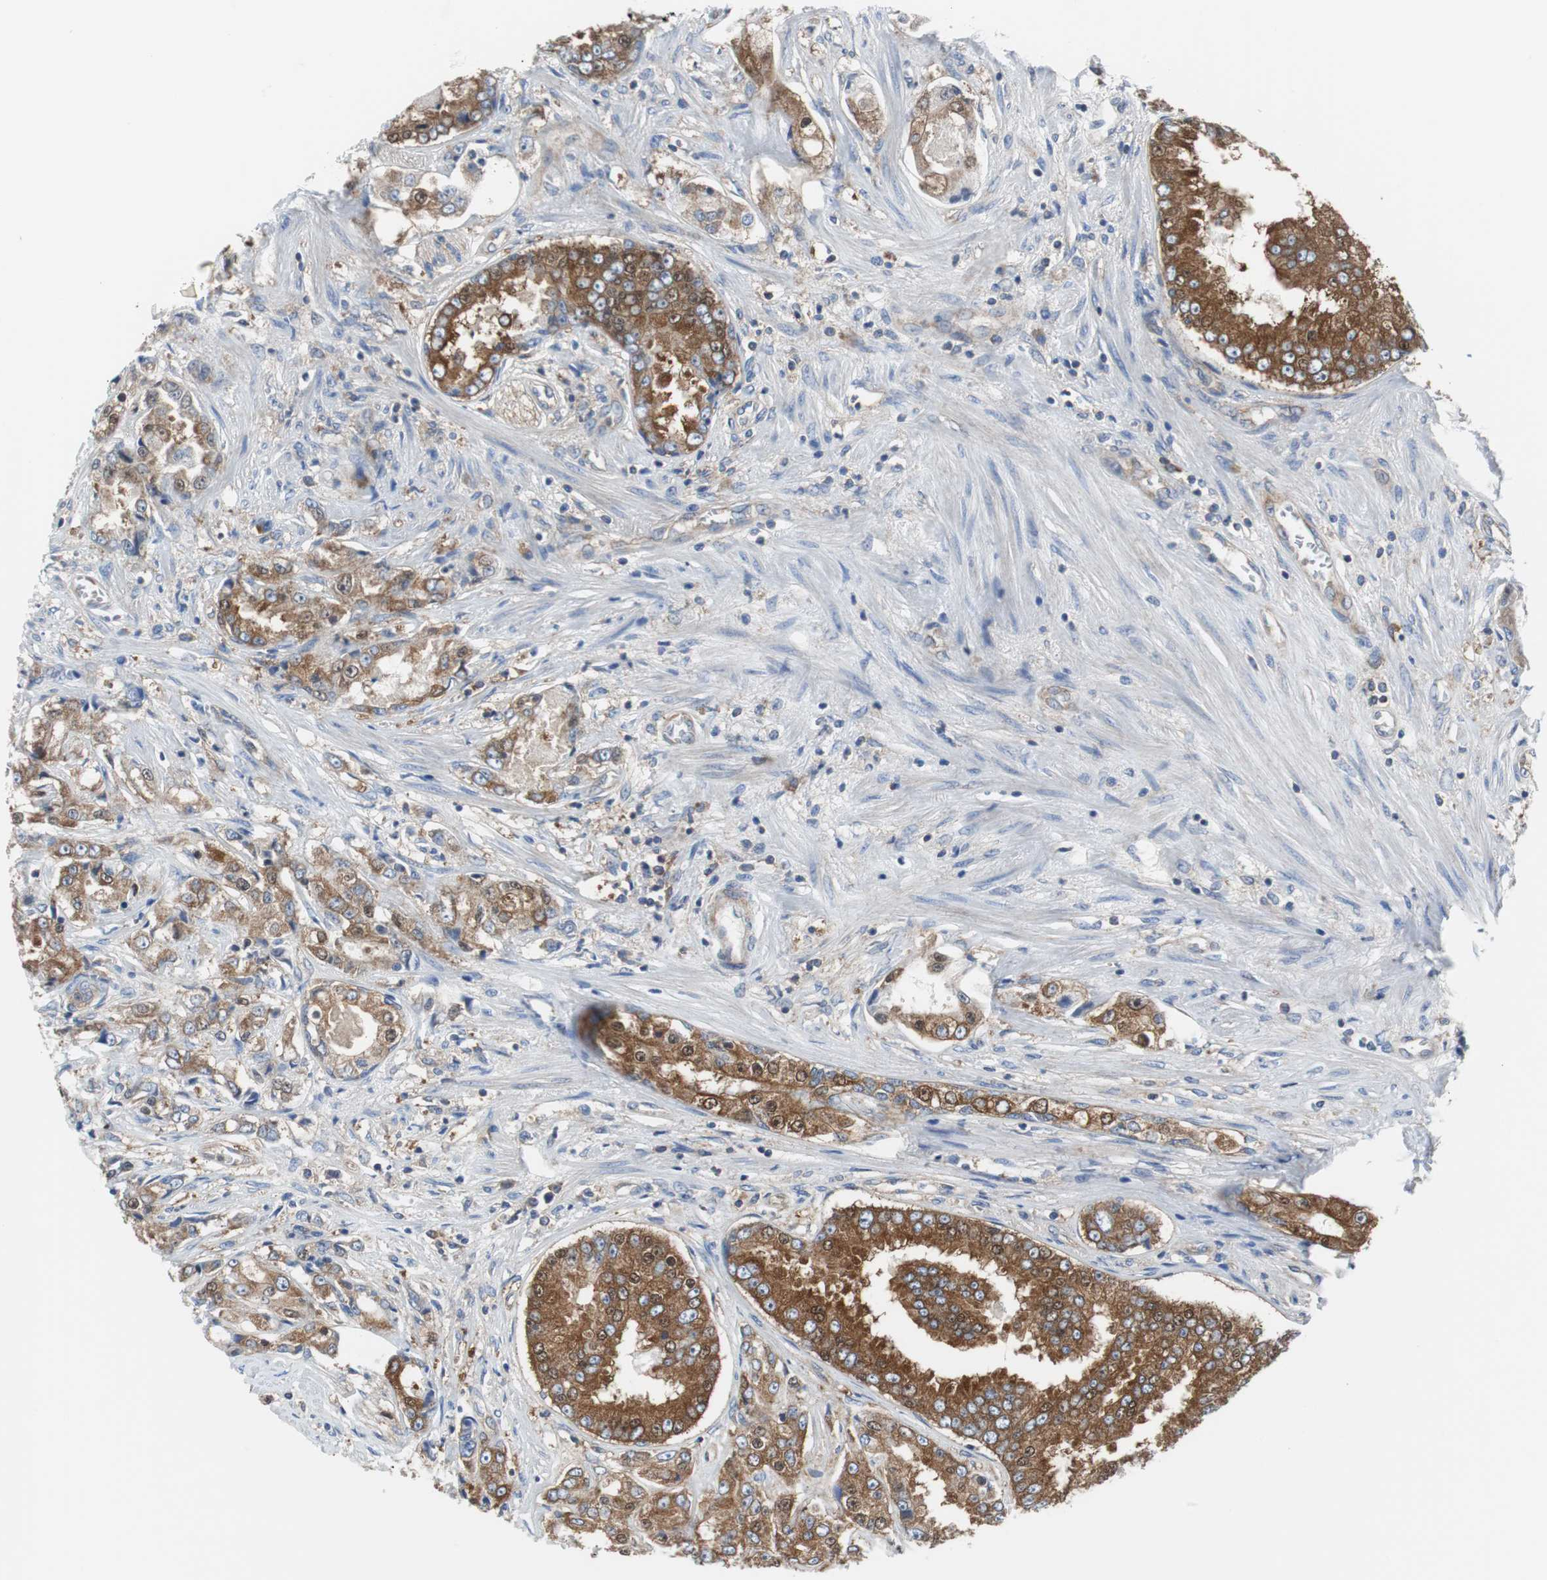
{"staining": {"intensity": "strong", "quantity": ">75%", "location": "cytoplasmic/membranous,nuclear"}, "tissue": "prostate cancer", "cell_type": "Tumor cells", "image_type": "cancer", "snomed": [{"axis": "morphology", "description": "Adenocarcinoma, High grade"}, {"axis": "topography", "description": "Prostate"}], "caption": "A micrograph of human prostate cancer (adenocarcinoma (high-grade)) stained for a protein shows strong cytoplasmic/membranous and nuclear brown staining in tumor cells.", "gene": "BRAF", "patient": {"sex": "male", "age": 73}}